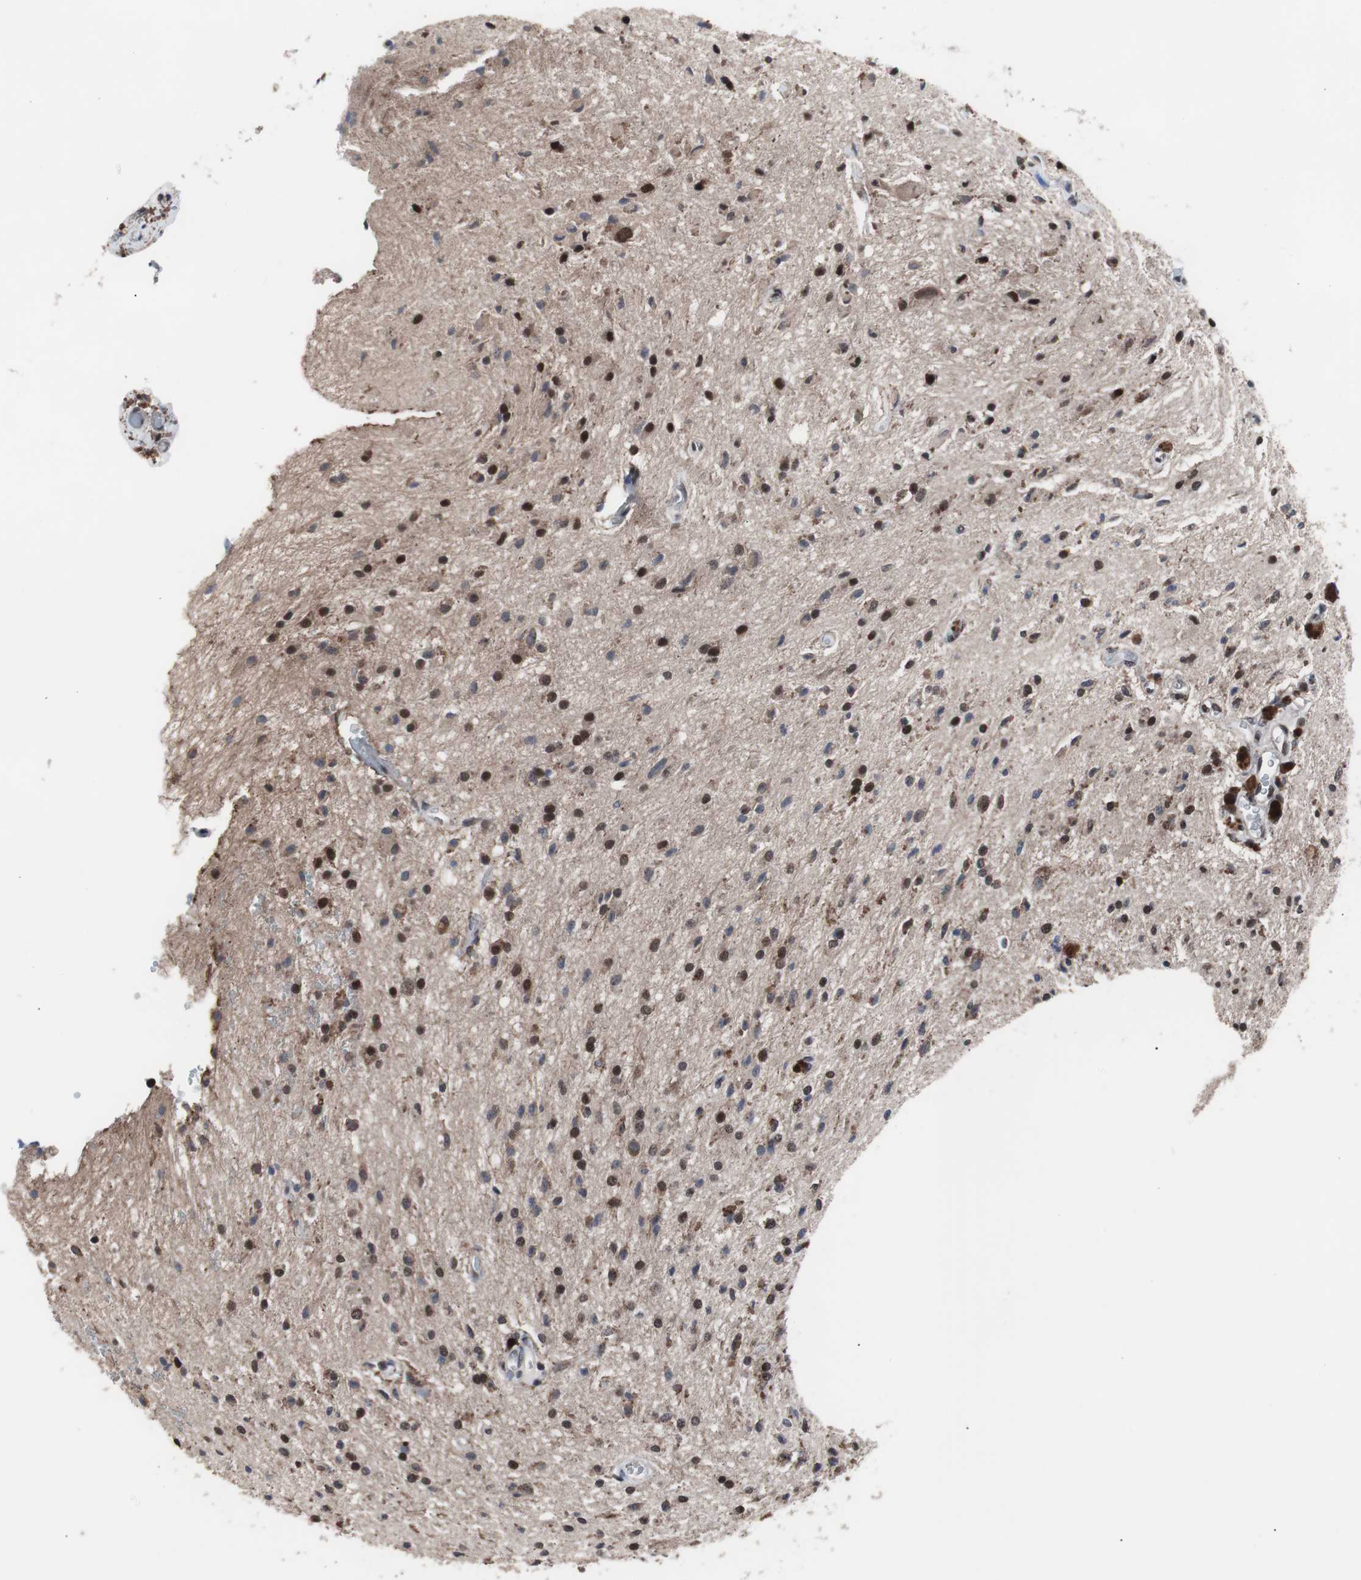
{"staining": {"intensity": "moderate", "quantity": ">75%", "location": "cytoplasmic/membranous,nuclear"}, "tissue": "glioma", "cell_type": "Tumor cells", "image_type": "cancer", "snomed": [{"axis": "morphology", "description": "Glioma, malignant, High grade"}, {"axis": "topography", "description": "Brain"}], "caption": "High-magnification brightfield microscopy of malignant glioma (high-grade) stained with DAB (3,3'-diaminobenzidine) (brown) and counterstained with hematoxylin (blue). tumor cells exhibit moderate cytoplasmic/membranous and nuclear staining is present in about>75% of cells. The protein is shown in brown color, while the nuclei are stained blue.", "gene": "GTF2F2", "patient": {"sex": "male", "age": 47}}